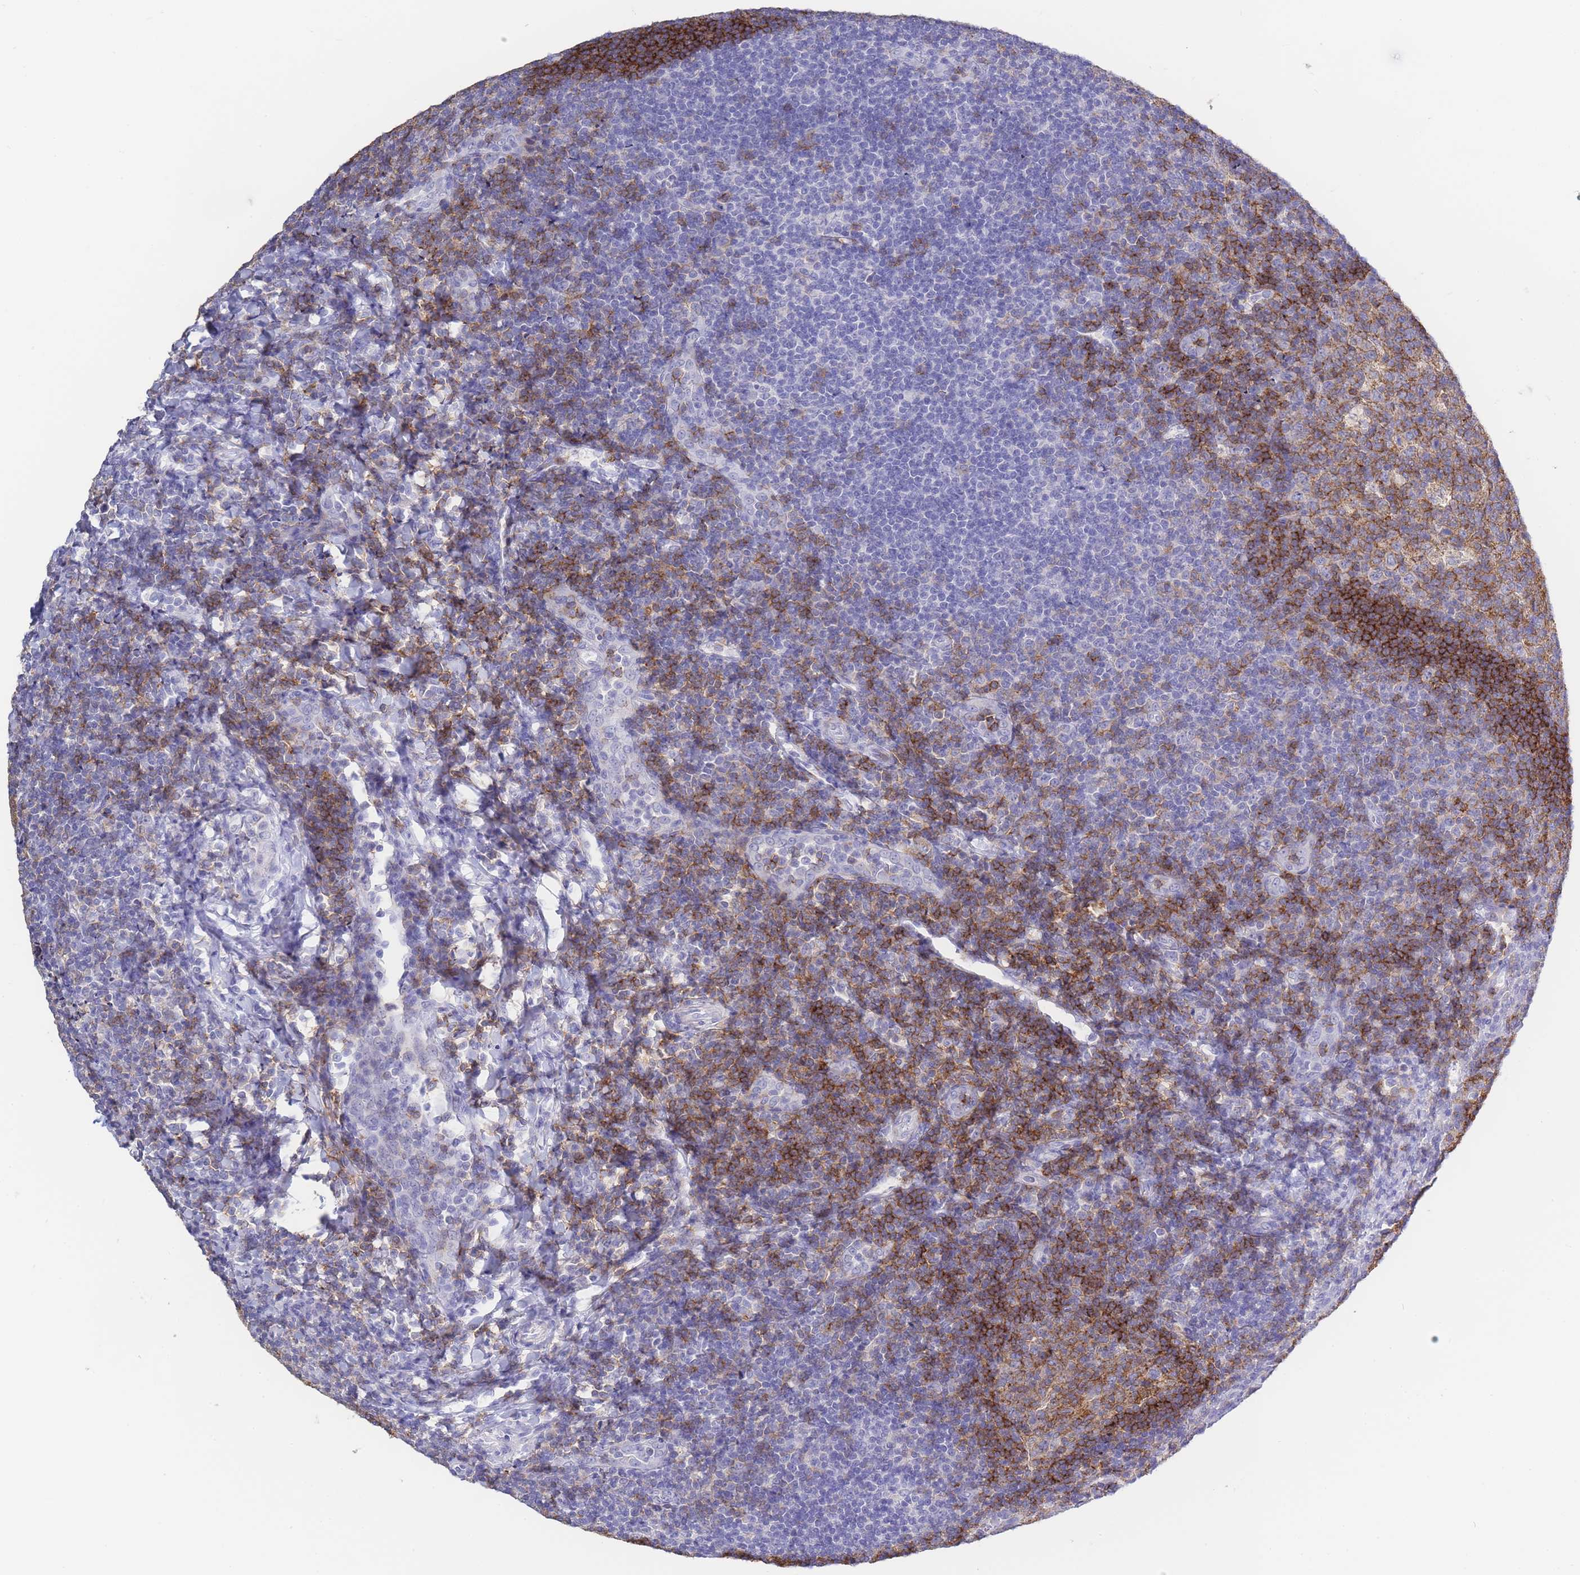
{"staining": {"intensity": "weak", "quantity": ">75%", "location": "cytoplasmic/membranous"}, "tissue": "tonsil", "cell_type": "Germinal center cells", "image_type": "normal", "snomed": [{"axis": "morphology", "description": "Normal tissue, NOS"}, {"axis": "topography", "description": "Tonsil"}], "caption": "DAB immunohistochemical staining of benign human tonsil demonstrates weak cytoplasmic/membranous protein staining in approximately >75% of germinal center cells.", "gene": "CD37", "patient": {"sex": "male", "age": 17}}